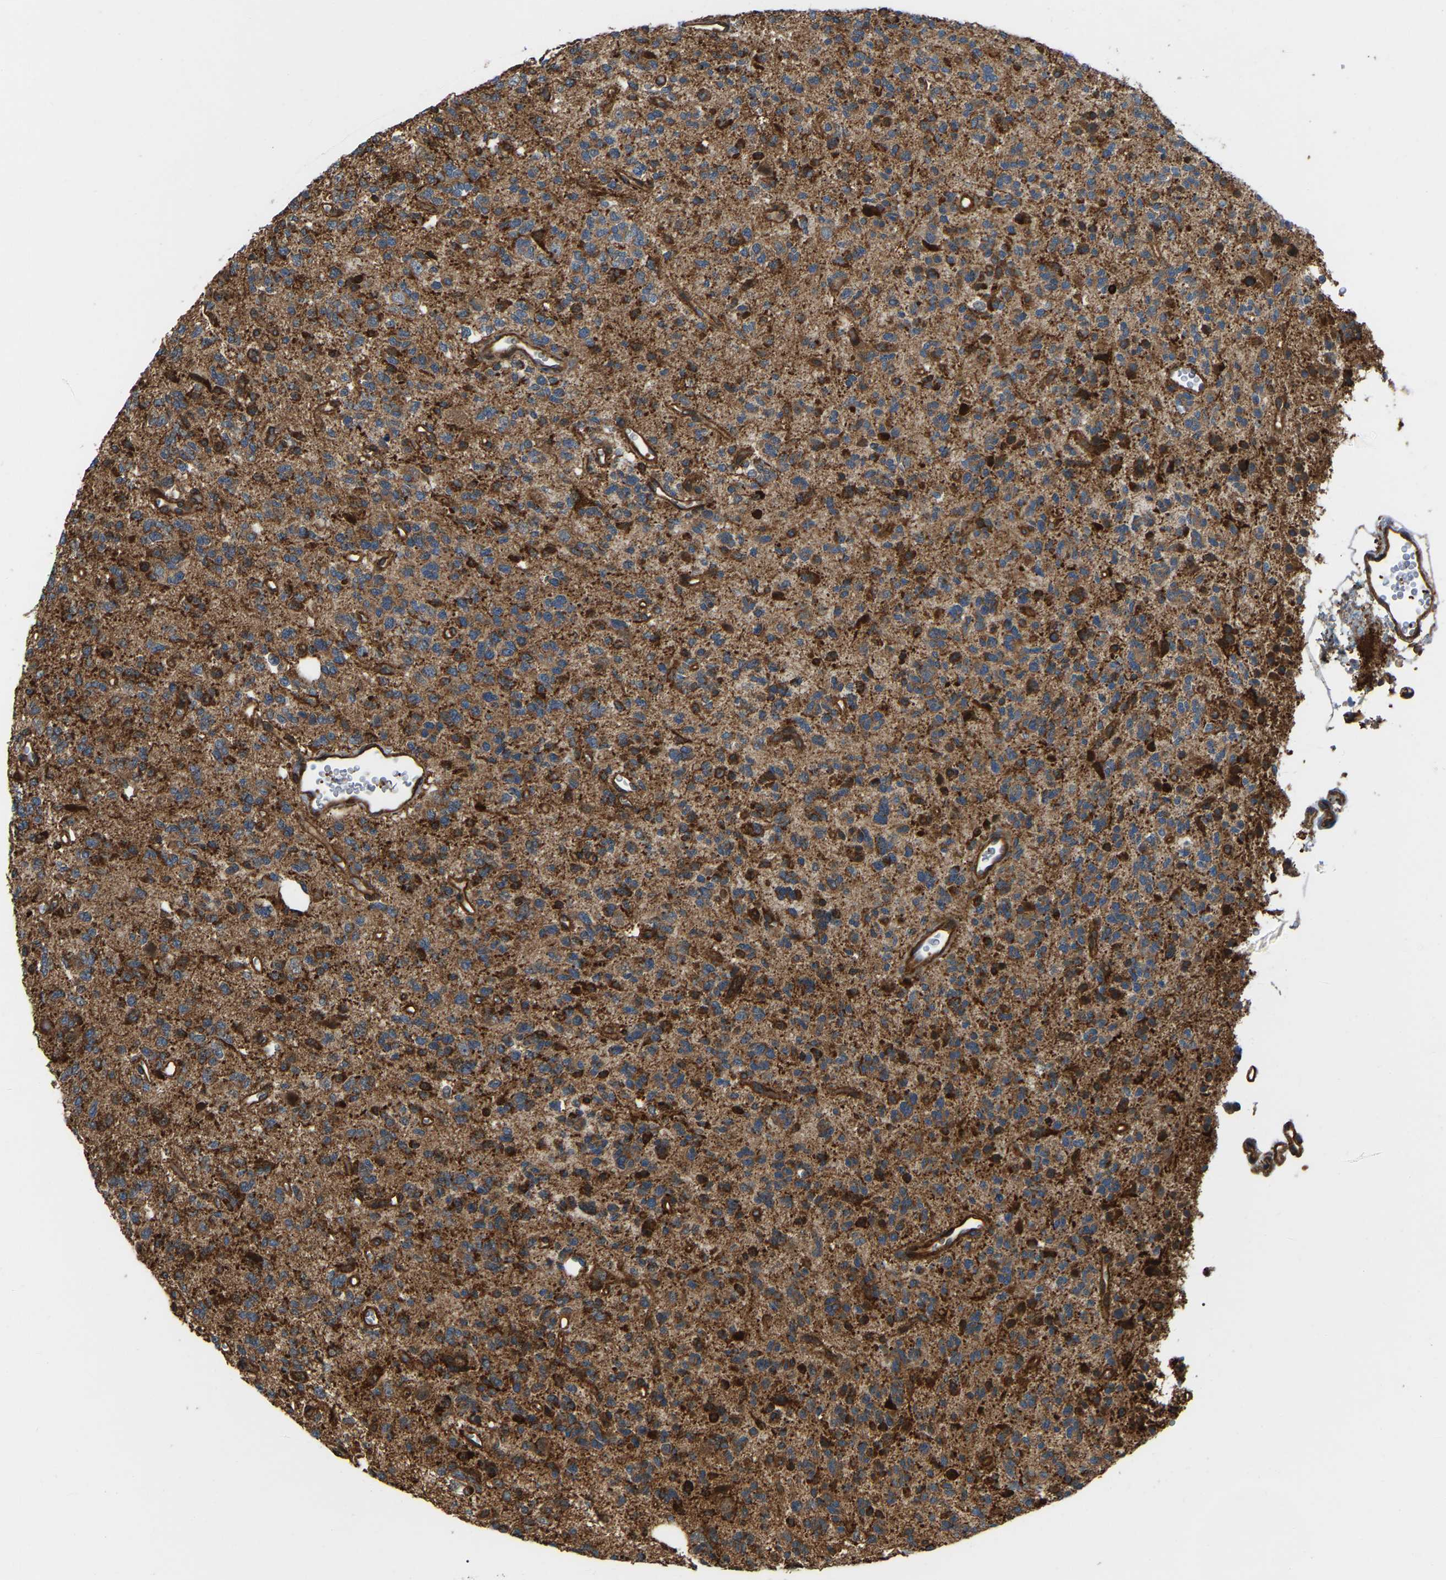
{"staining": {"intensity": "moderate", "quantity": ">75%", "location": "cytoplasmic/membranous"}, "tissue": "glioma", "cell_type": "Tumor cells", "image_type": "cancer", "snomed": [{"axis": "morphology", "description": "Glioma, malignant, Low grade"}, {"axis": "topography", "description": "Brain"}], "caption": "This micrograph demonstrates glioma stained with immunohistochemistry to label a protein in brown. The cytoplasmic/membranous of tumor cells show moderate positivity for the protein. Nuclei are counter-stained blue.", "gene": "SAMD9L", "patient": {"sex": "male", "age": 38}}